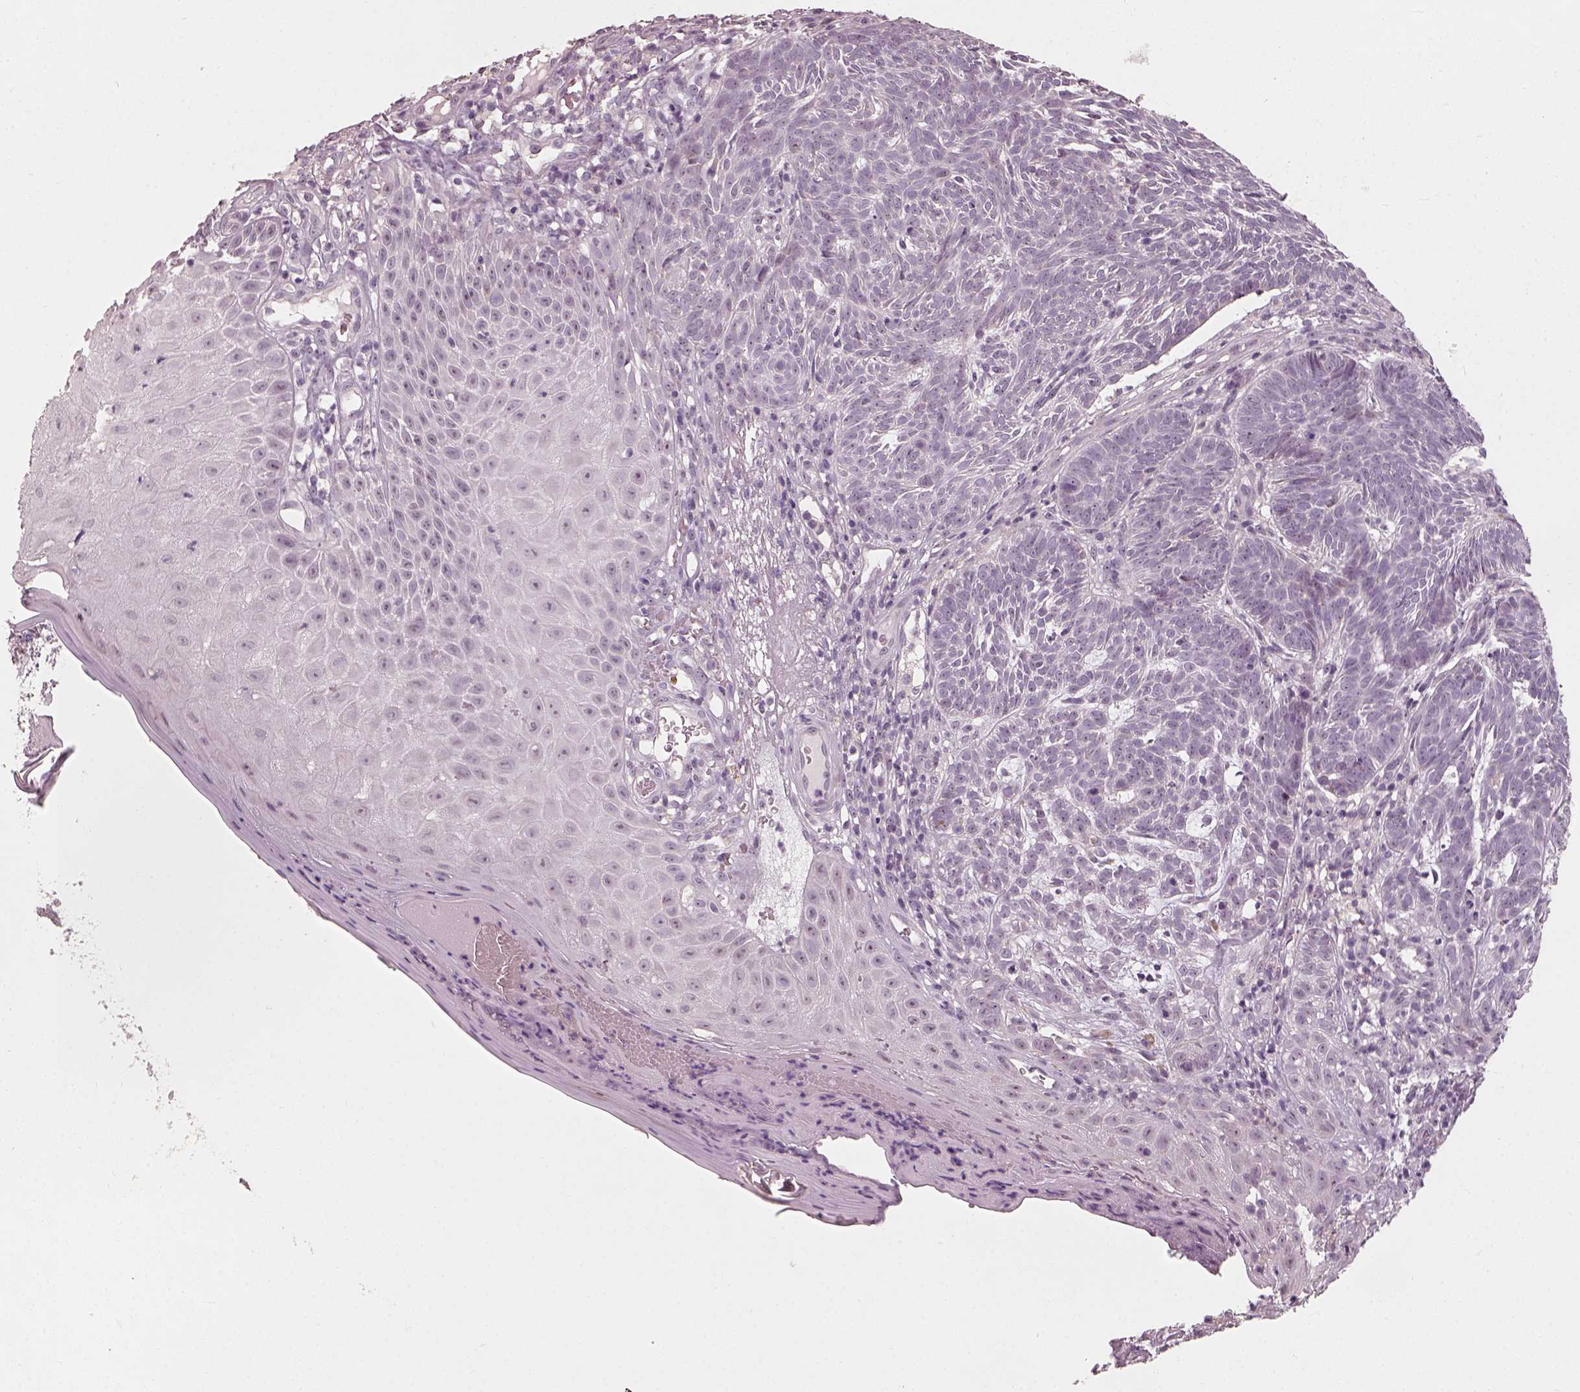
{"staining": {"intensity": "negative", "quantity": "none", "location": "none"}, "tissue": "skin cancer", "cell_type": "Tumor cells", "image_type": "cancer", "snomed": [{"axis": "morphology", "description": "Basal cell carcinoma"}, {"axis": "topography", "description": "Skin"}], "caption": "The image shows no significant positivity in tumor cells of basal cell carcinoma (skin).", "gene": "CDS1", "patient": {"sex": "male", "age": 59}}